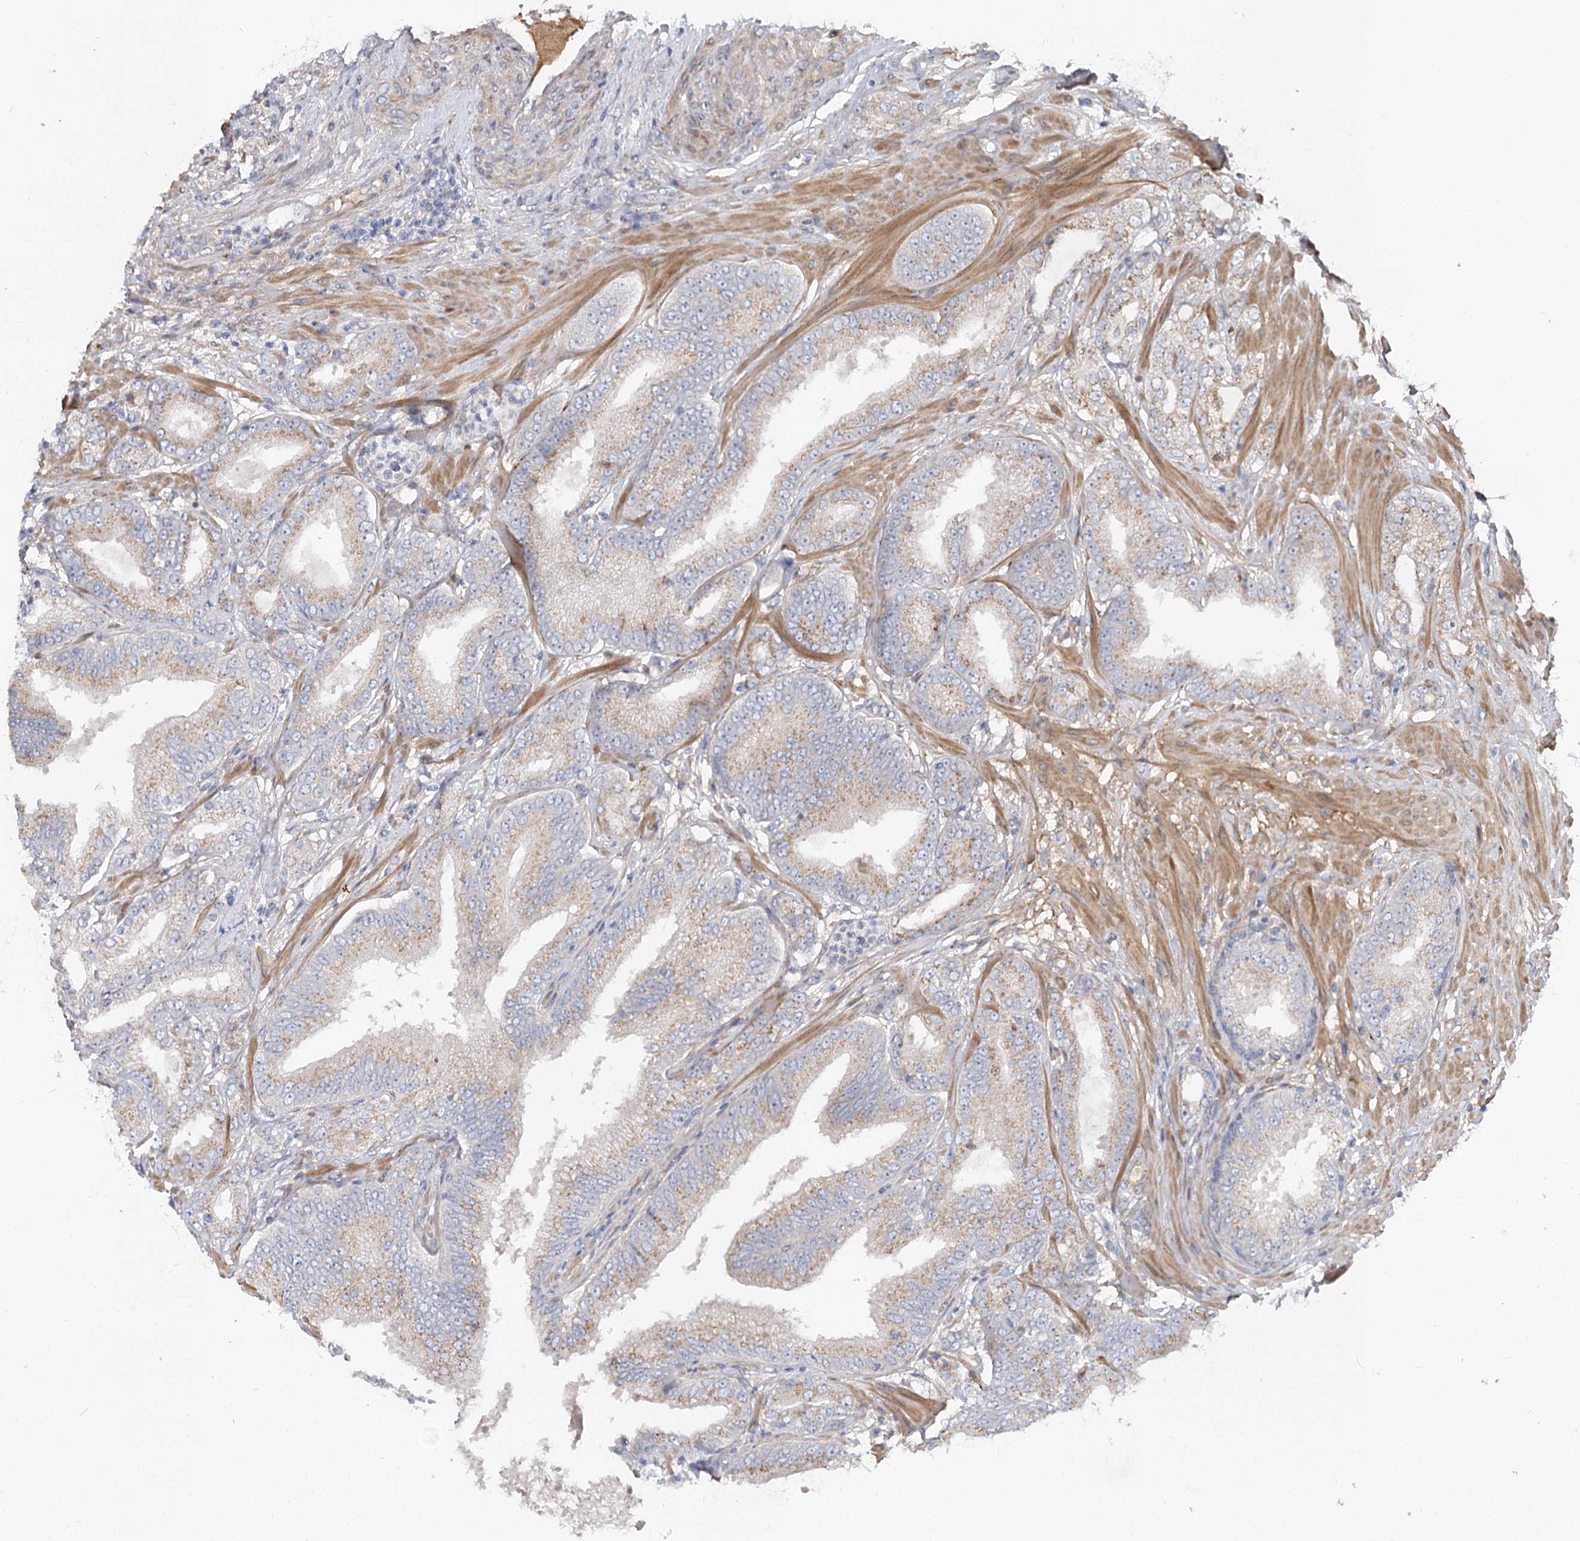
{"staining": {"intensity": "weak", "quantity": "25%-75%", "location": "cytoplasmic/membranous"}, "tissue": "prostate cancer", "cell_type": "Tumor cells", "image_type": "cancer", "snomed": [{"axis": "morphology", "description": "Adenocarcinoma, High grade"}, {"axis": "topography", "description": "Prostate"}], "caption": "Brown immunohistochemical staining in prostate cancer (high-grade adenocarcinoma) exhibits weak cytoplasmic/membranous positivity in about 25%-75% of tumor cells.", "gene": "FGF19", "patient": {"sex": "male", "age": 64}}